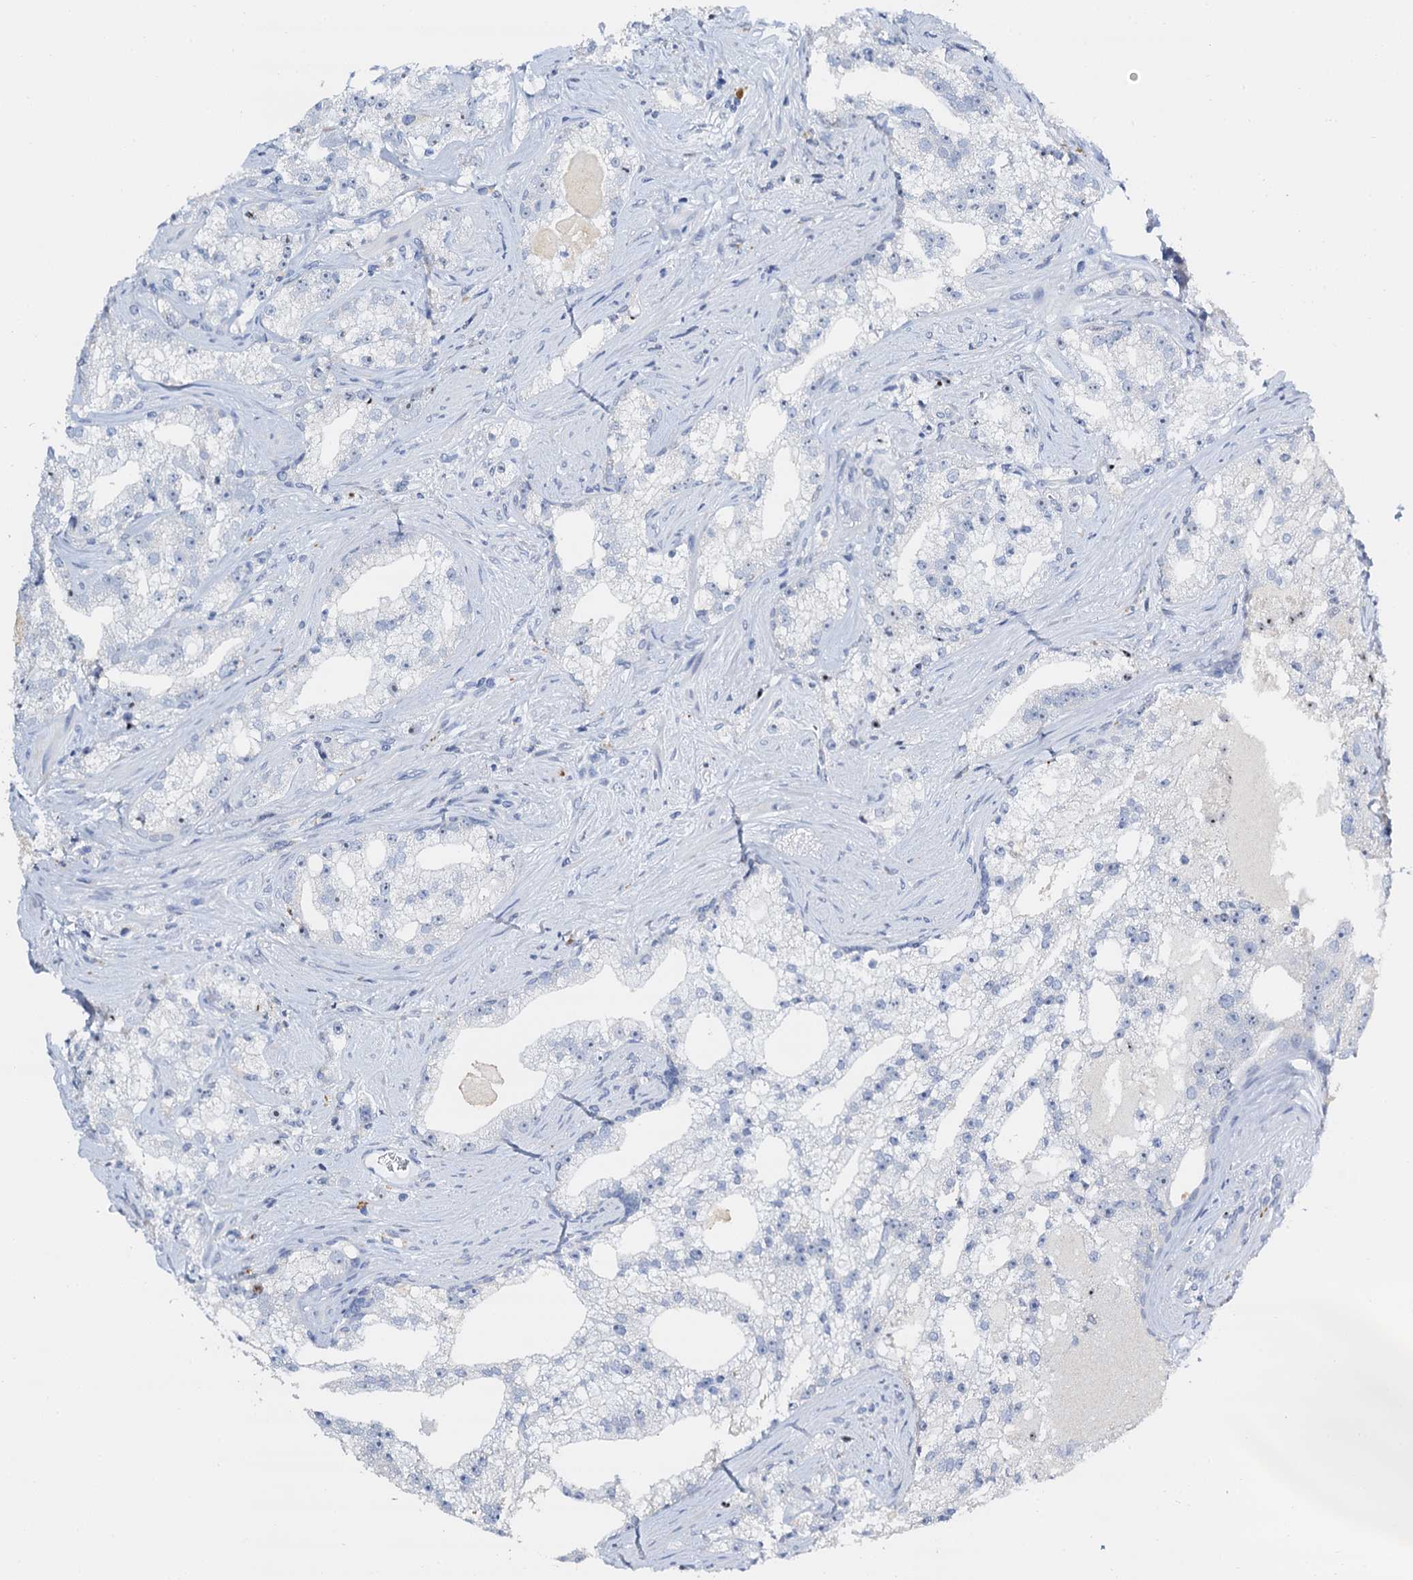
{"staining": {"intensity": "weak", "quantity": "<25%", "location": "nuclear"}, "tissue": "prostate cancer", "cell_type": "Tumor cells", "image_type": "cancer", "snomed": [{"axis": "morphology", "description": "Adenocarcinoma, High grade"}, {"axis": "topography", "description": "Prostate"}], "caption": "A histopathology image of prostate cancer (high-grade adenocarcinoma) stained for a protein reveals no brown staining in tumor cells.", "gene": "NOP2", "patient": {"sex": "male", "age": 64}}